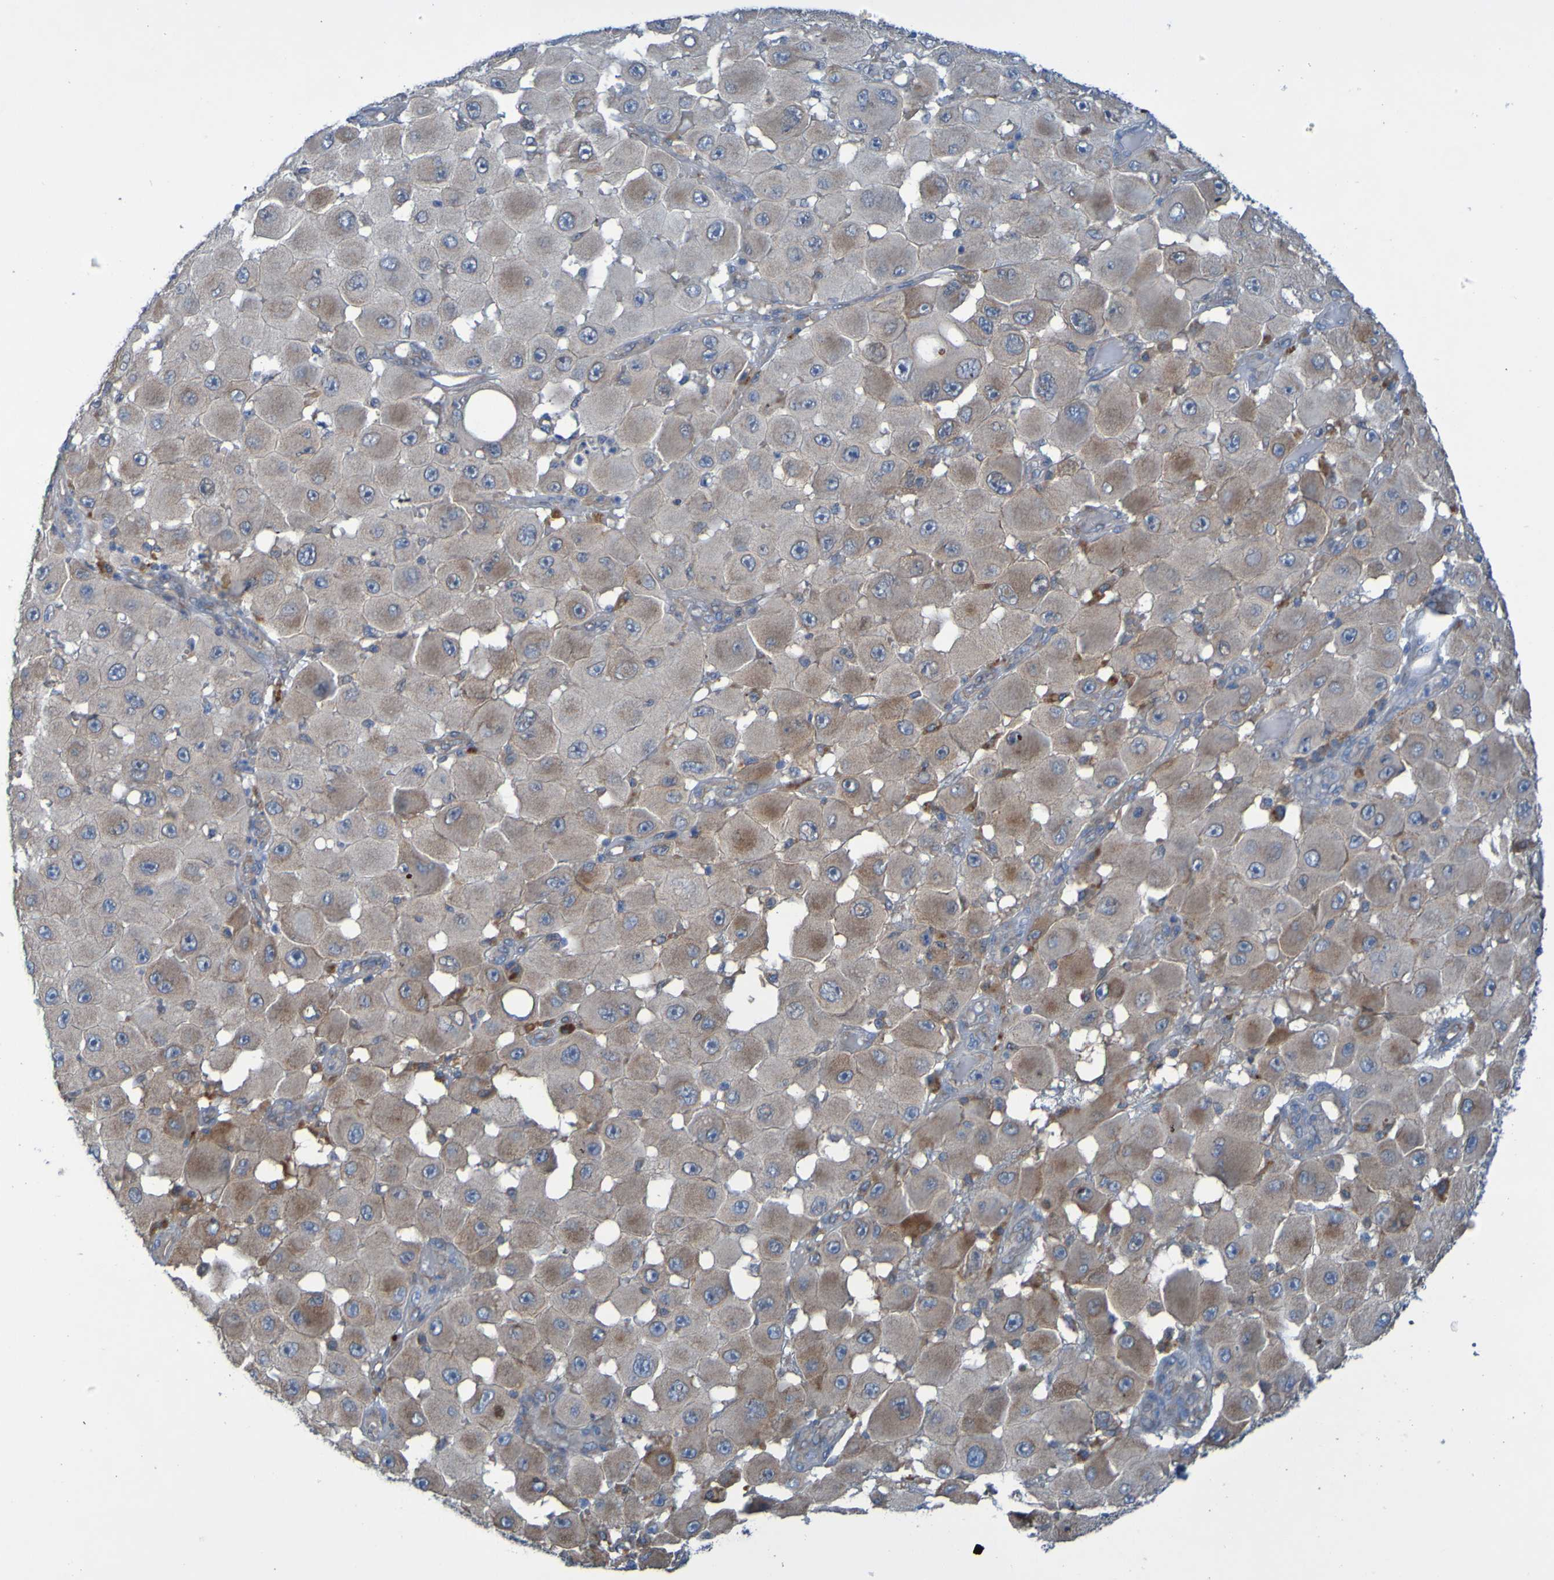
{"staining": {"intensity": "moderate", "quantity": ">75%", "location": "cytoplasmic/membranous"}, "tissue": "melanoma", "cell_type": "Tumor cells", "image_type": "cancer", "snomed": [{"axis": "morphology", "description": "Malignant melanoma, NOS"}, {"axis": "topography", "description": "Skin"}], "caption": "Malignant melanoma tissue displays moderate cytoplasmic/membranous positivity in approximately >75% of tumor cells", "gene": "NPRL3", "patient": {"sex": "female", "age": 81}}